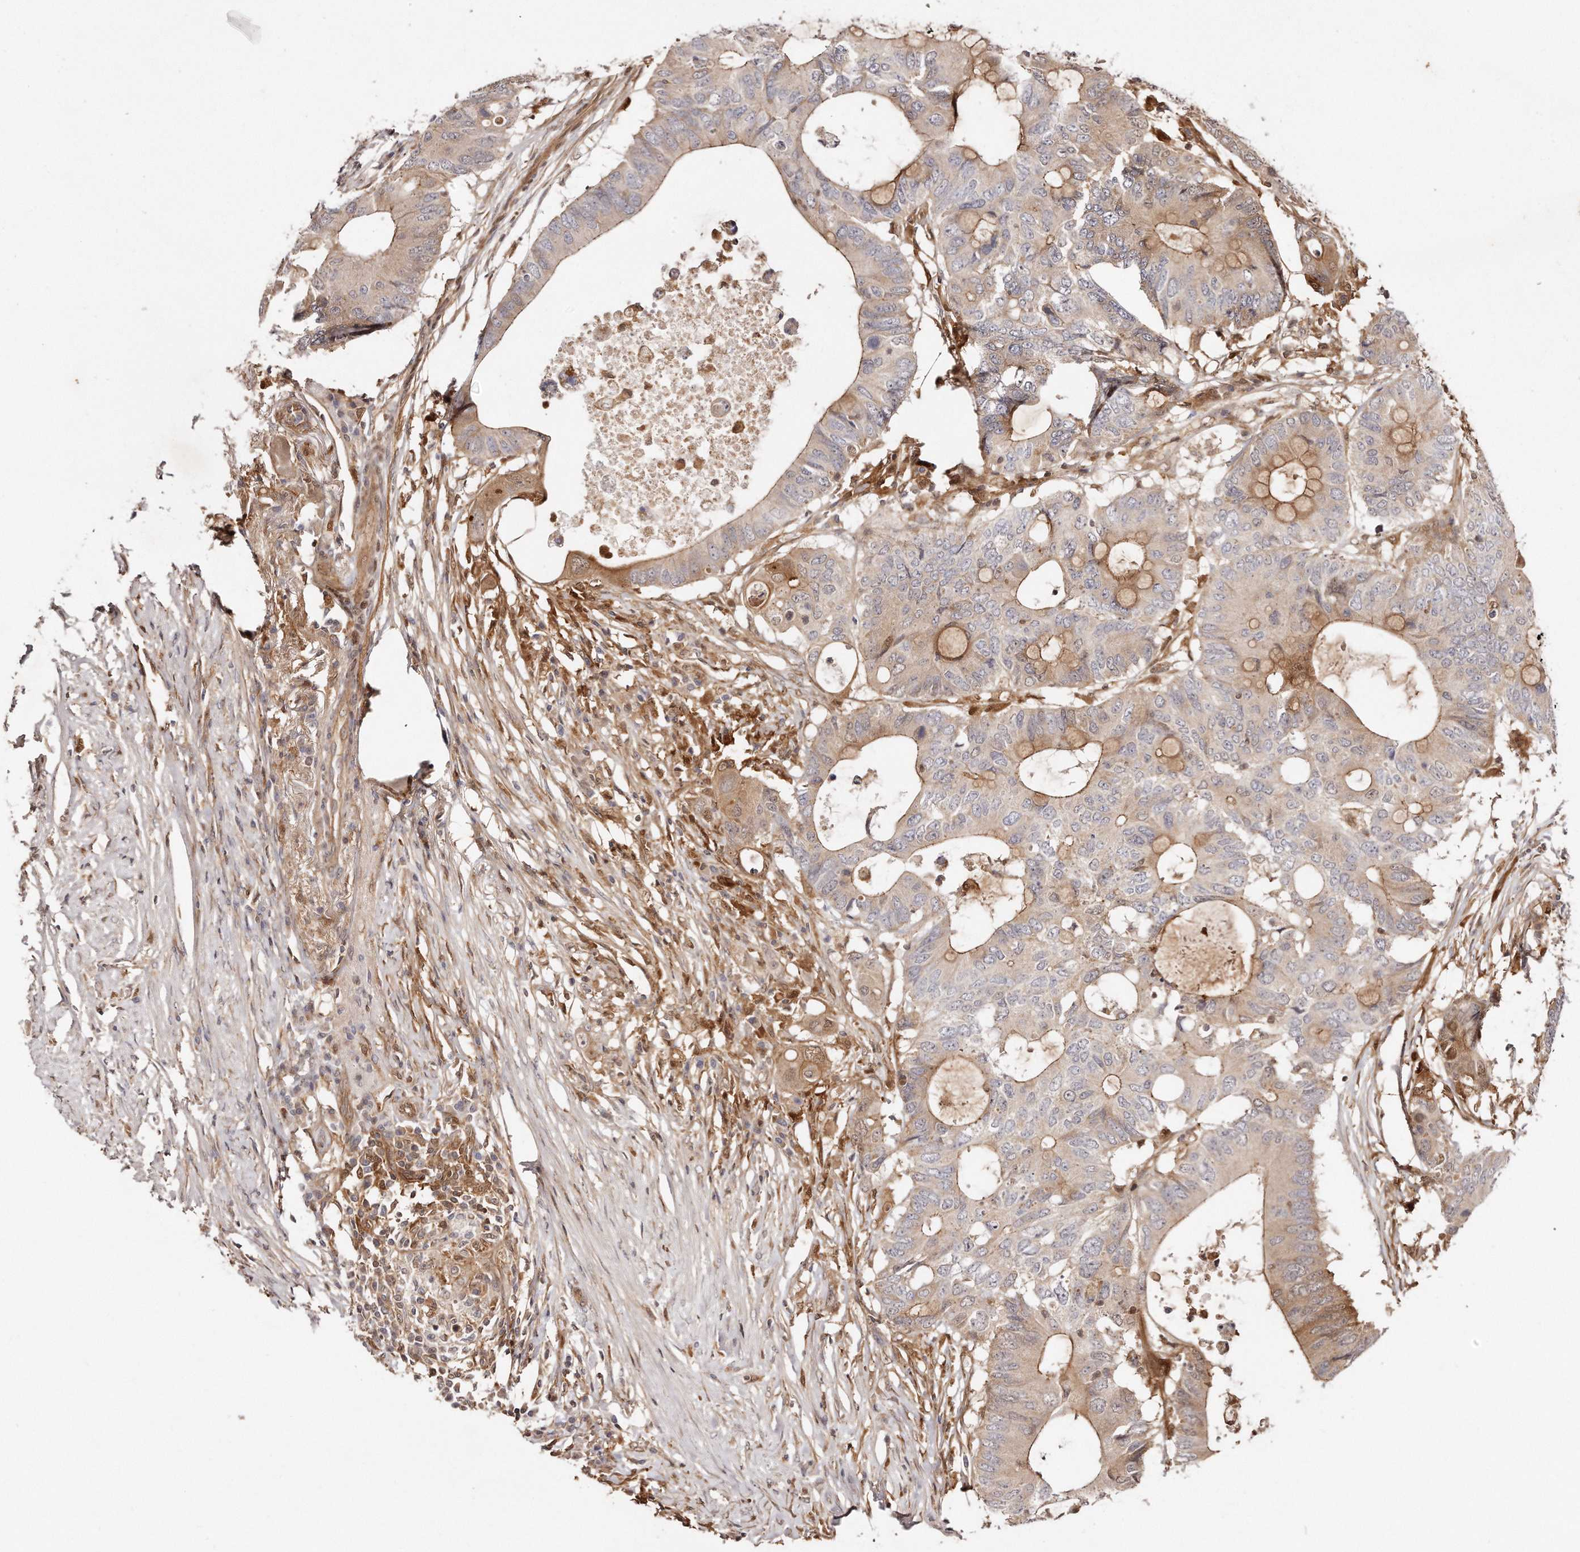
{"staining": {"intensity": "moderate", "quantity": "25%-75%", "location": "cytoplasmic/membranous"}, "tissue": "colorectal cancer", "cell_type": "Tumor cells", "image_type": "cancer", "snomed": [{"axis": "morphology", "description": "Adenocarcinoma, NOS"}, {"axis": "topography", "description": "Colon"}], "caption": "Adenocarcinoma (colorectal) stained for a protein (brown) displays moderate cytoplasmic/membranous positive staining in about 25%-75% of tumor cells.", "gene": "GBP4", "patient": {"sex": "male", "age": 71}}